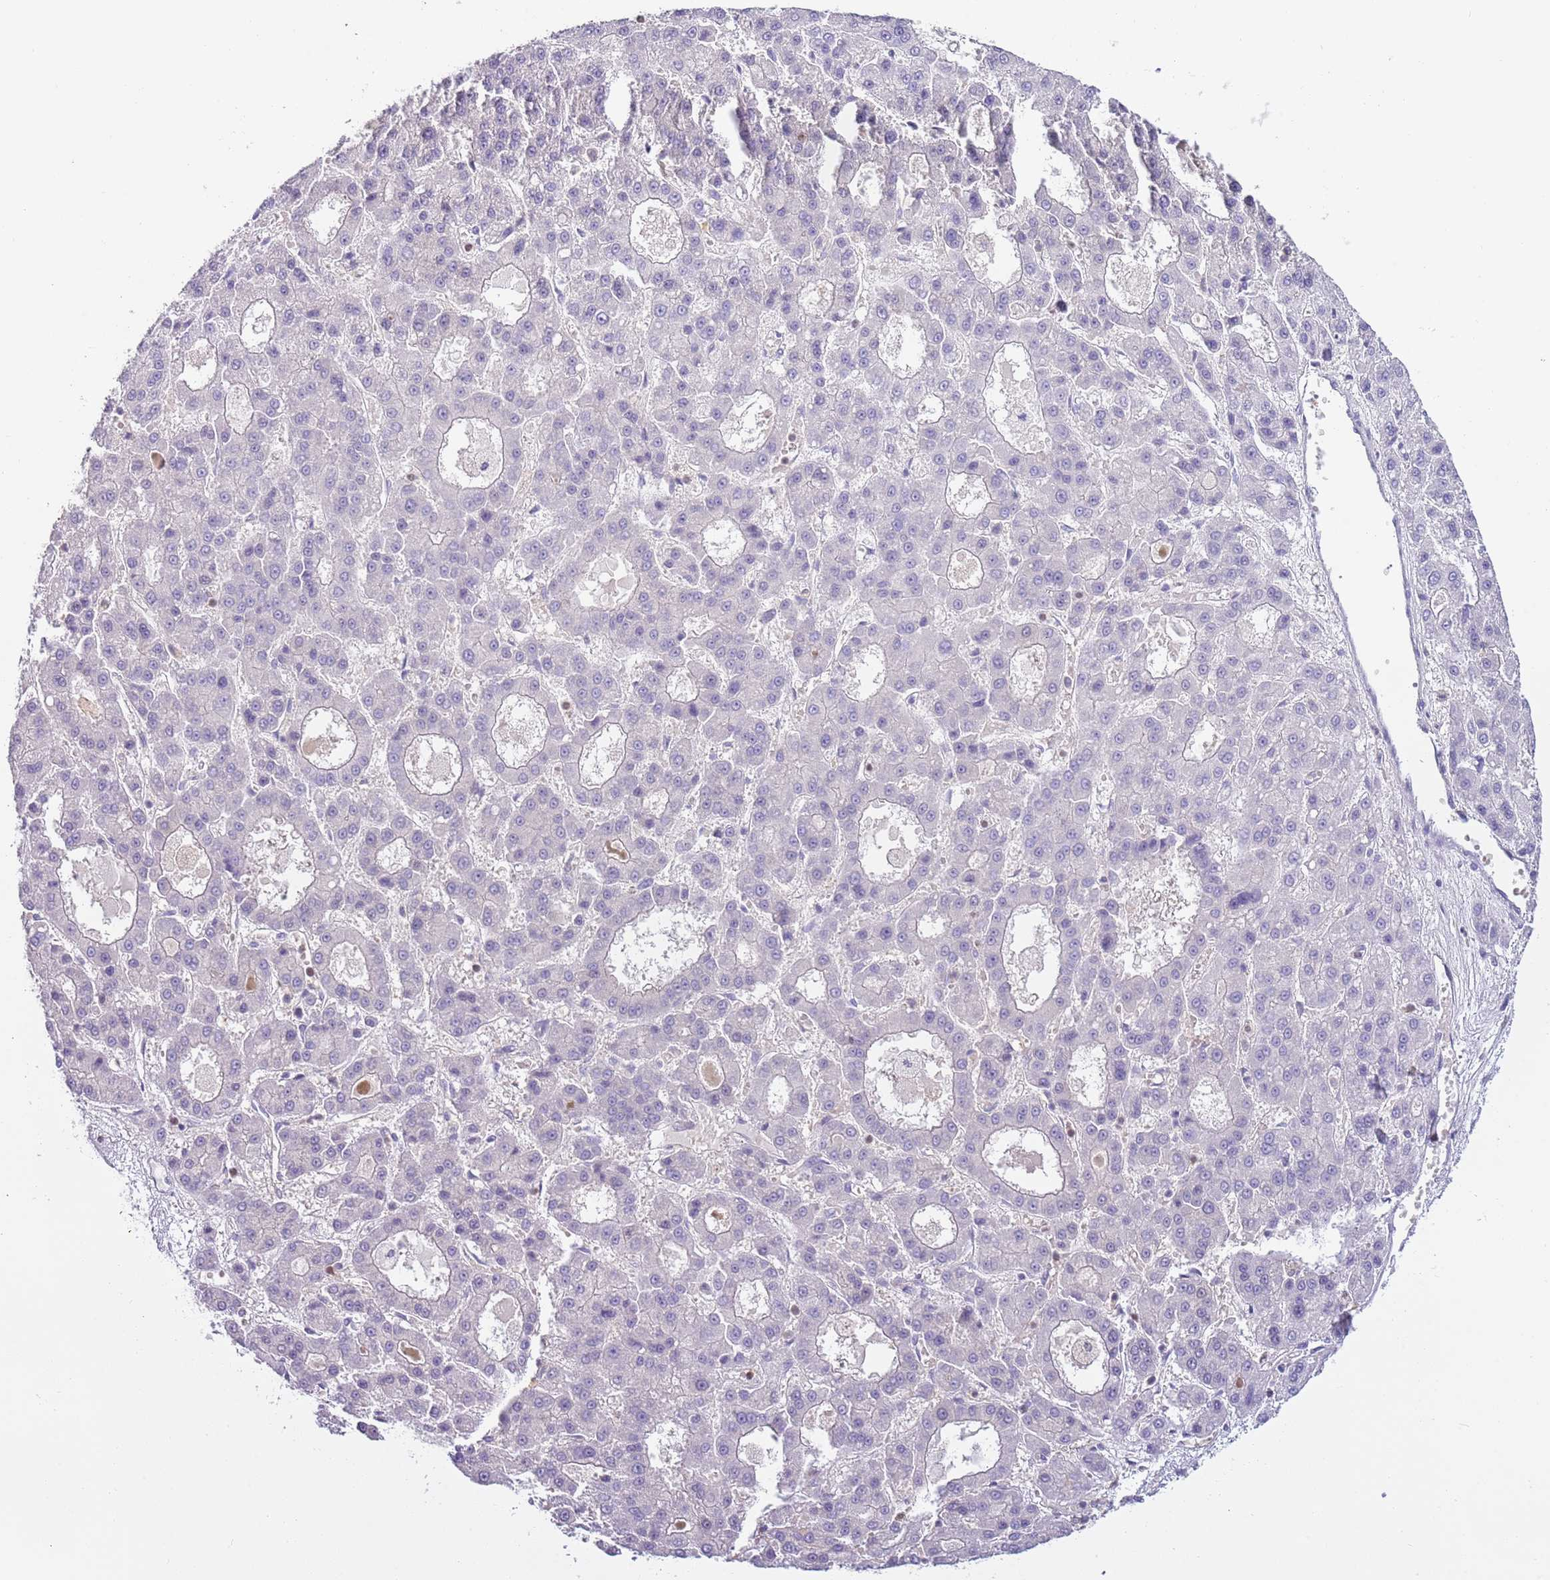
{"staining": {"intensity": "negative", "quantity": "none", "location": "none"}, "tissue": "liver cancer", "cell_type": "Tumor cells", "image_type": "cancer", "snomed": [{"axis": "morphology", "description": "Carcinoma, Hepatocellular, NOS"}, {"axis": "topography", "description": "Liver"}], "caption": "Tumor cells show no significant protein positivity in liver hepatocellular carcinoma.", "gene": "ARHGAP5", "patient": {"sex": "male", "age": 70}}